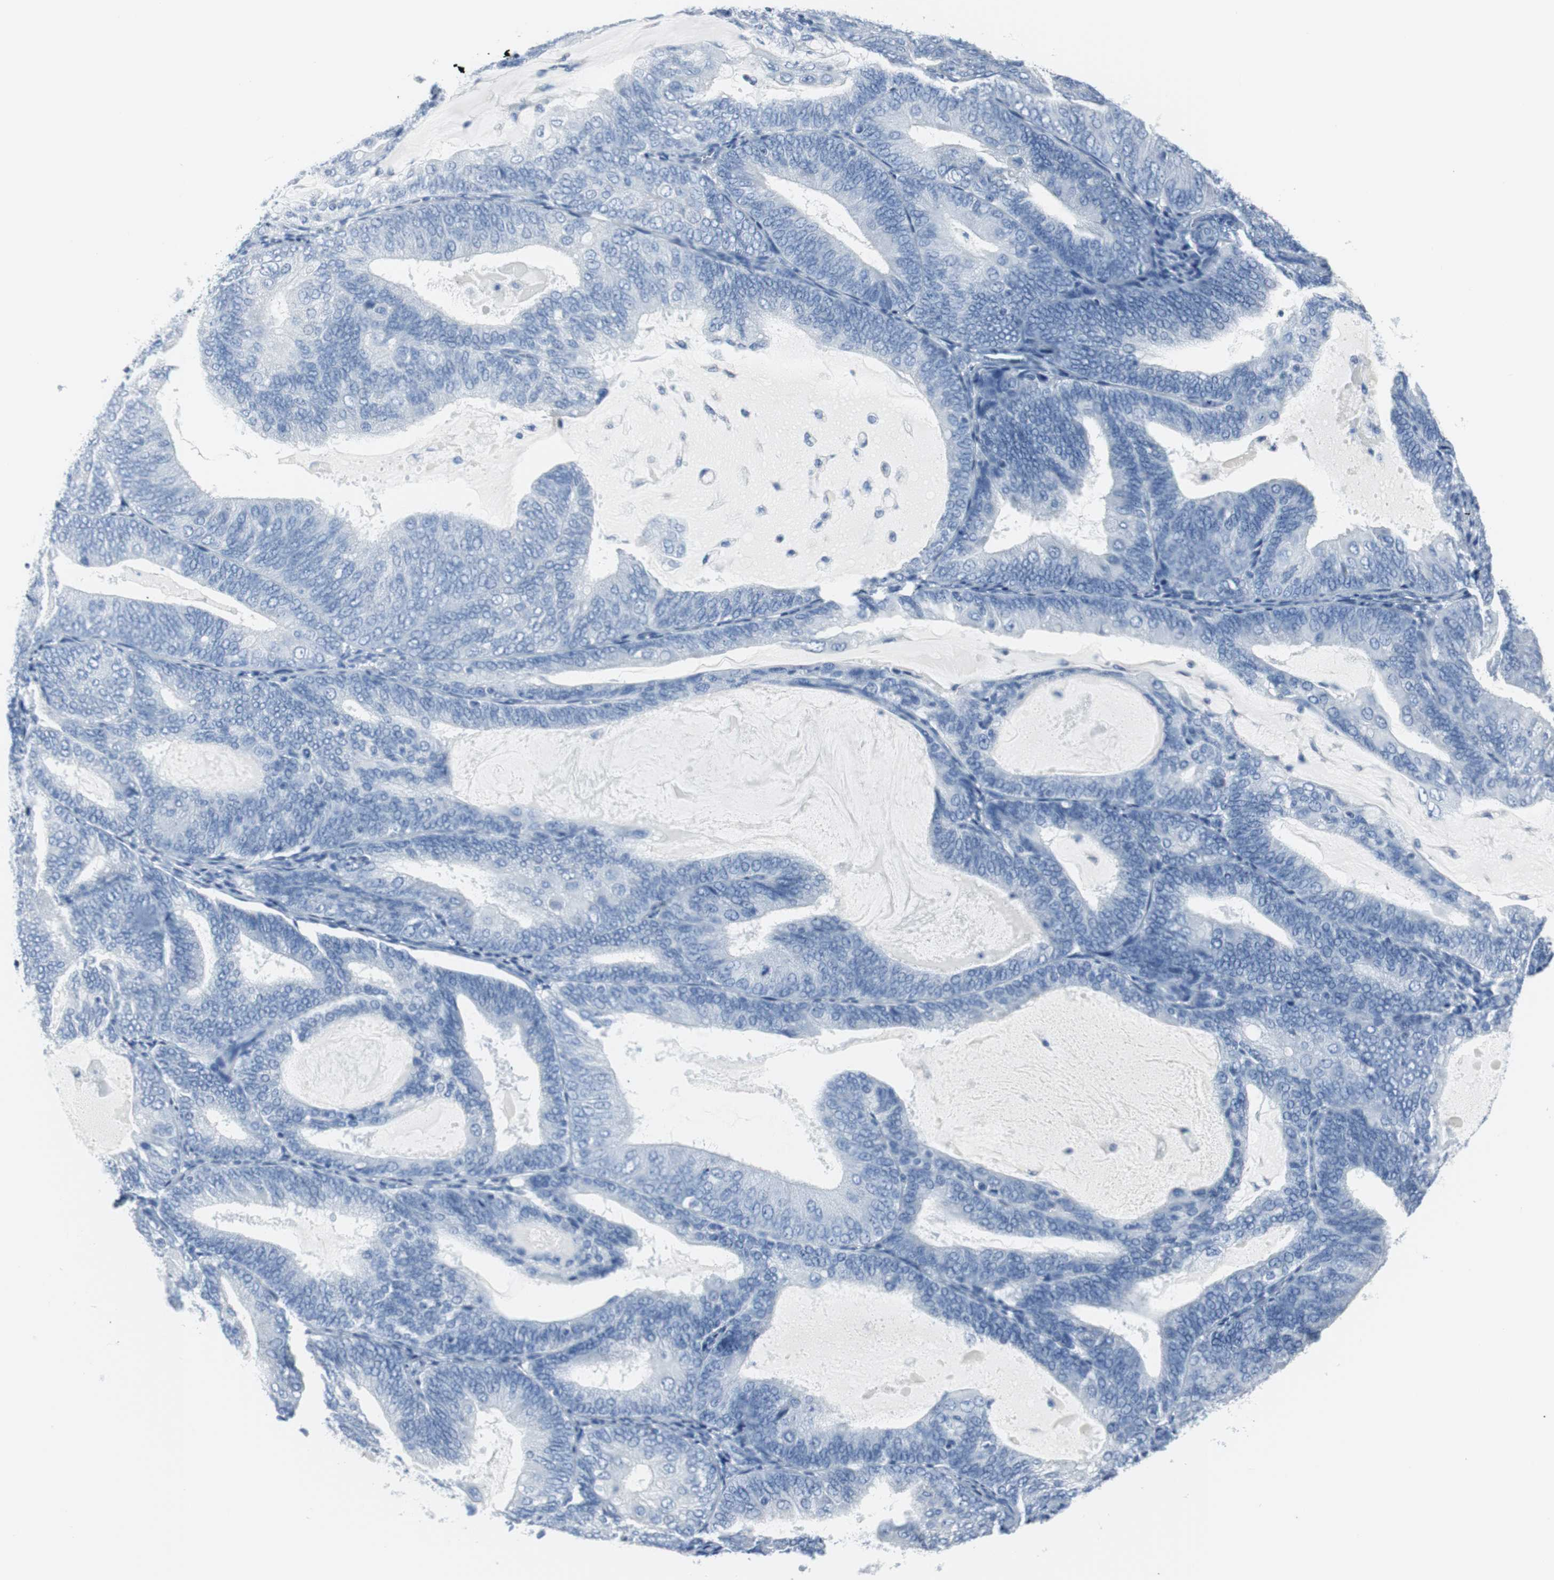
{"staining": {"intensity": "negative", "quantity": "none", "location": "none"}, "tissue": "endometrial cancer", "cell_type": "Tumor cells", "image_type": "cancer", "snomed": [{"axis": "morphology", "description": "Adenocarcinoma, NOS"}, {"axis": "topography", "description": "Endometrium"}], "caption": "This is an IHC micrograph of human endometrial cancer (adenocarcinoma). There is no staining in tumor cells.", "gene": "GAP43", "patient": {"sex": "female", "age": 81}}